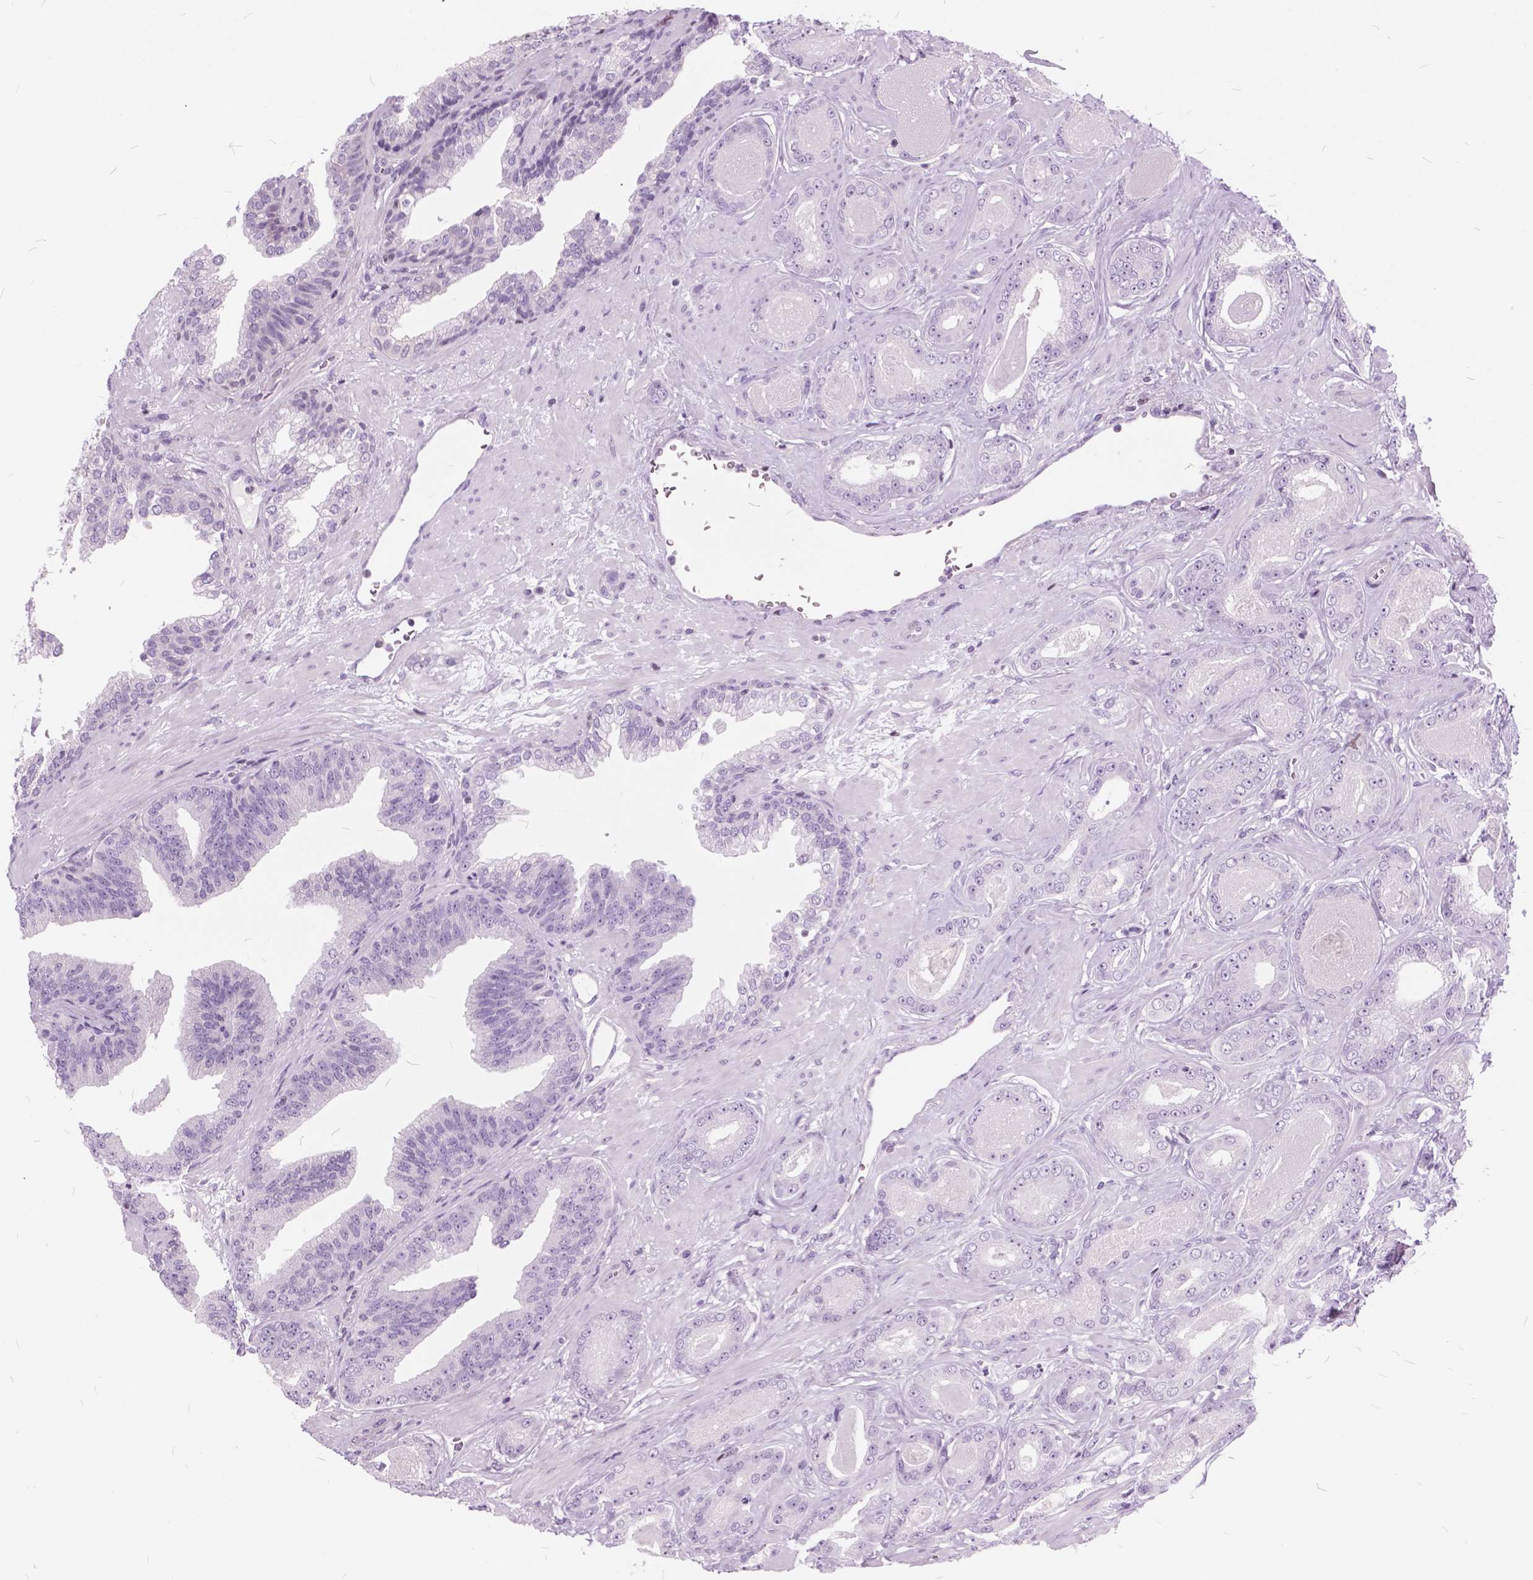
{"staining": {"intensity": "negative", "quantity": "none", "location": "none"}, "tissue": "prostate cancer", "cell_type": "Tumor cells", "image_type": "cancer", "snomed": [{"axis": "morphology", "description": "Adenocarcinoma, Low grade"}, {"axis": "topography", "description": "Prostate"}], "caption": "The micrograph reveals no significant staining in tumor cells of prostate cancer.", "gene": "SP140", "patient": {"sex": "male", "age": 61}}